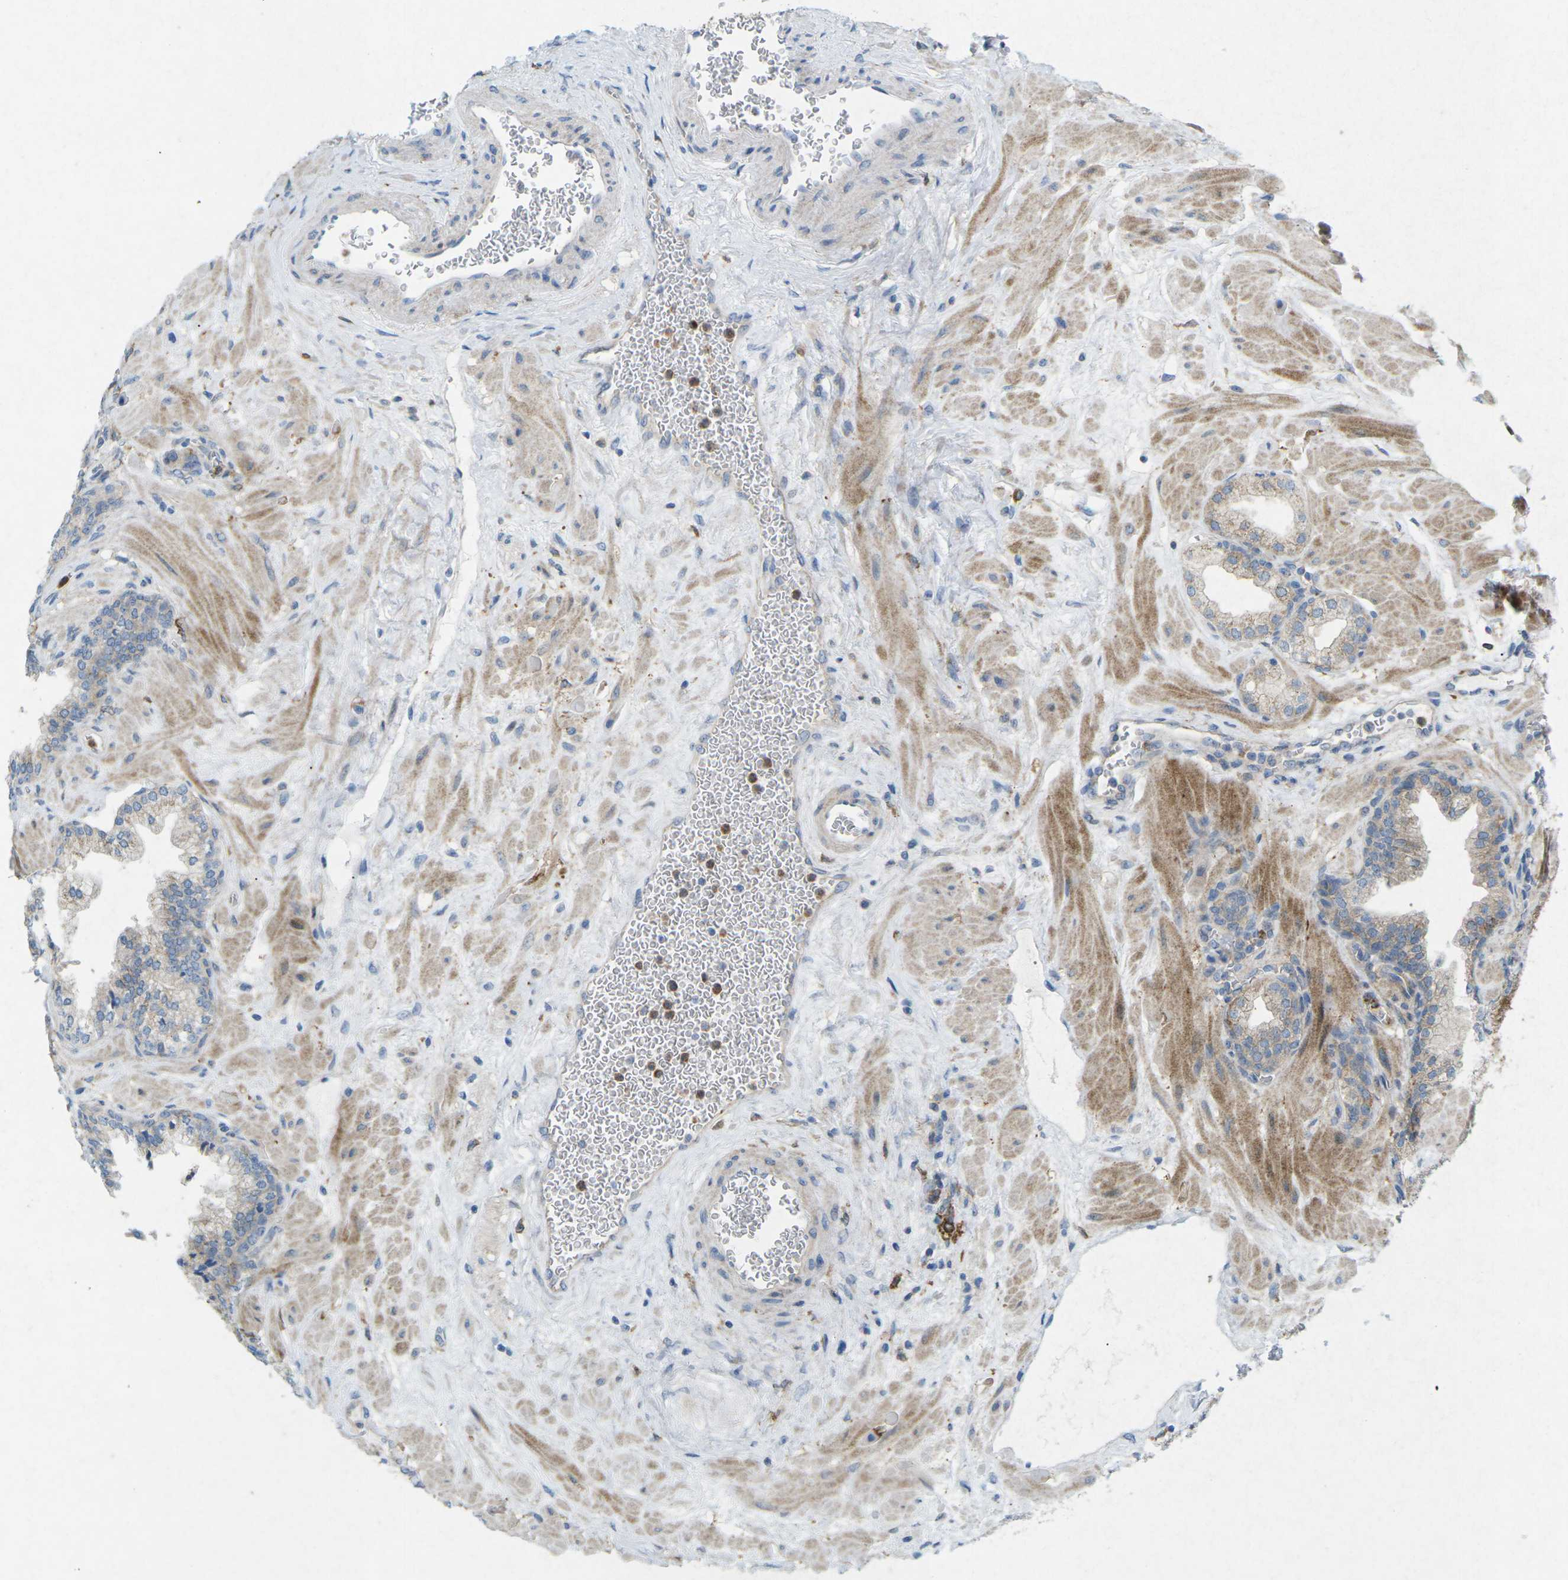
{"staining": {"intensity": "strong", "quantity": "25%-75%", "location": "cytoplasmic/membranous"}, "tissue": "prostate", "cell_type": "Glandular cells", "image_type": "normal", "snomed": [{"axis": "morphology", "description": "Normal tissue, NOS"}, {"axis": "morphology", "description": "Urothelial carcinoma, Low grade"}, {"axis": "topography", "description": "Urinary bladder"}, {"axis": "topography", "description": "Prostate"}], "caption": "IHC image of benign prostate: prostate stained using immunohistochemistry displays high levels of strong protein expression localized specifically in the cytoplasmic/membranous of glandular cells, appearing as a cytoplasmic/membranous brown color.", "gene": "STK11", "patient": {"sex": "male", "age": 60}}